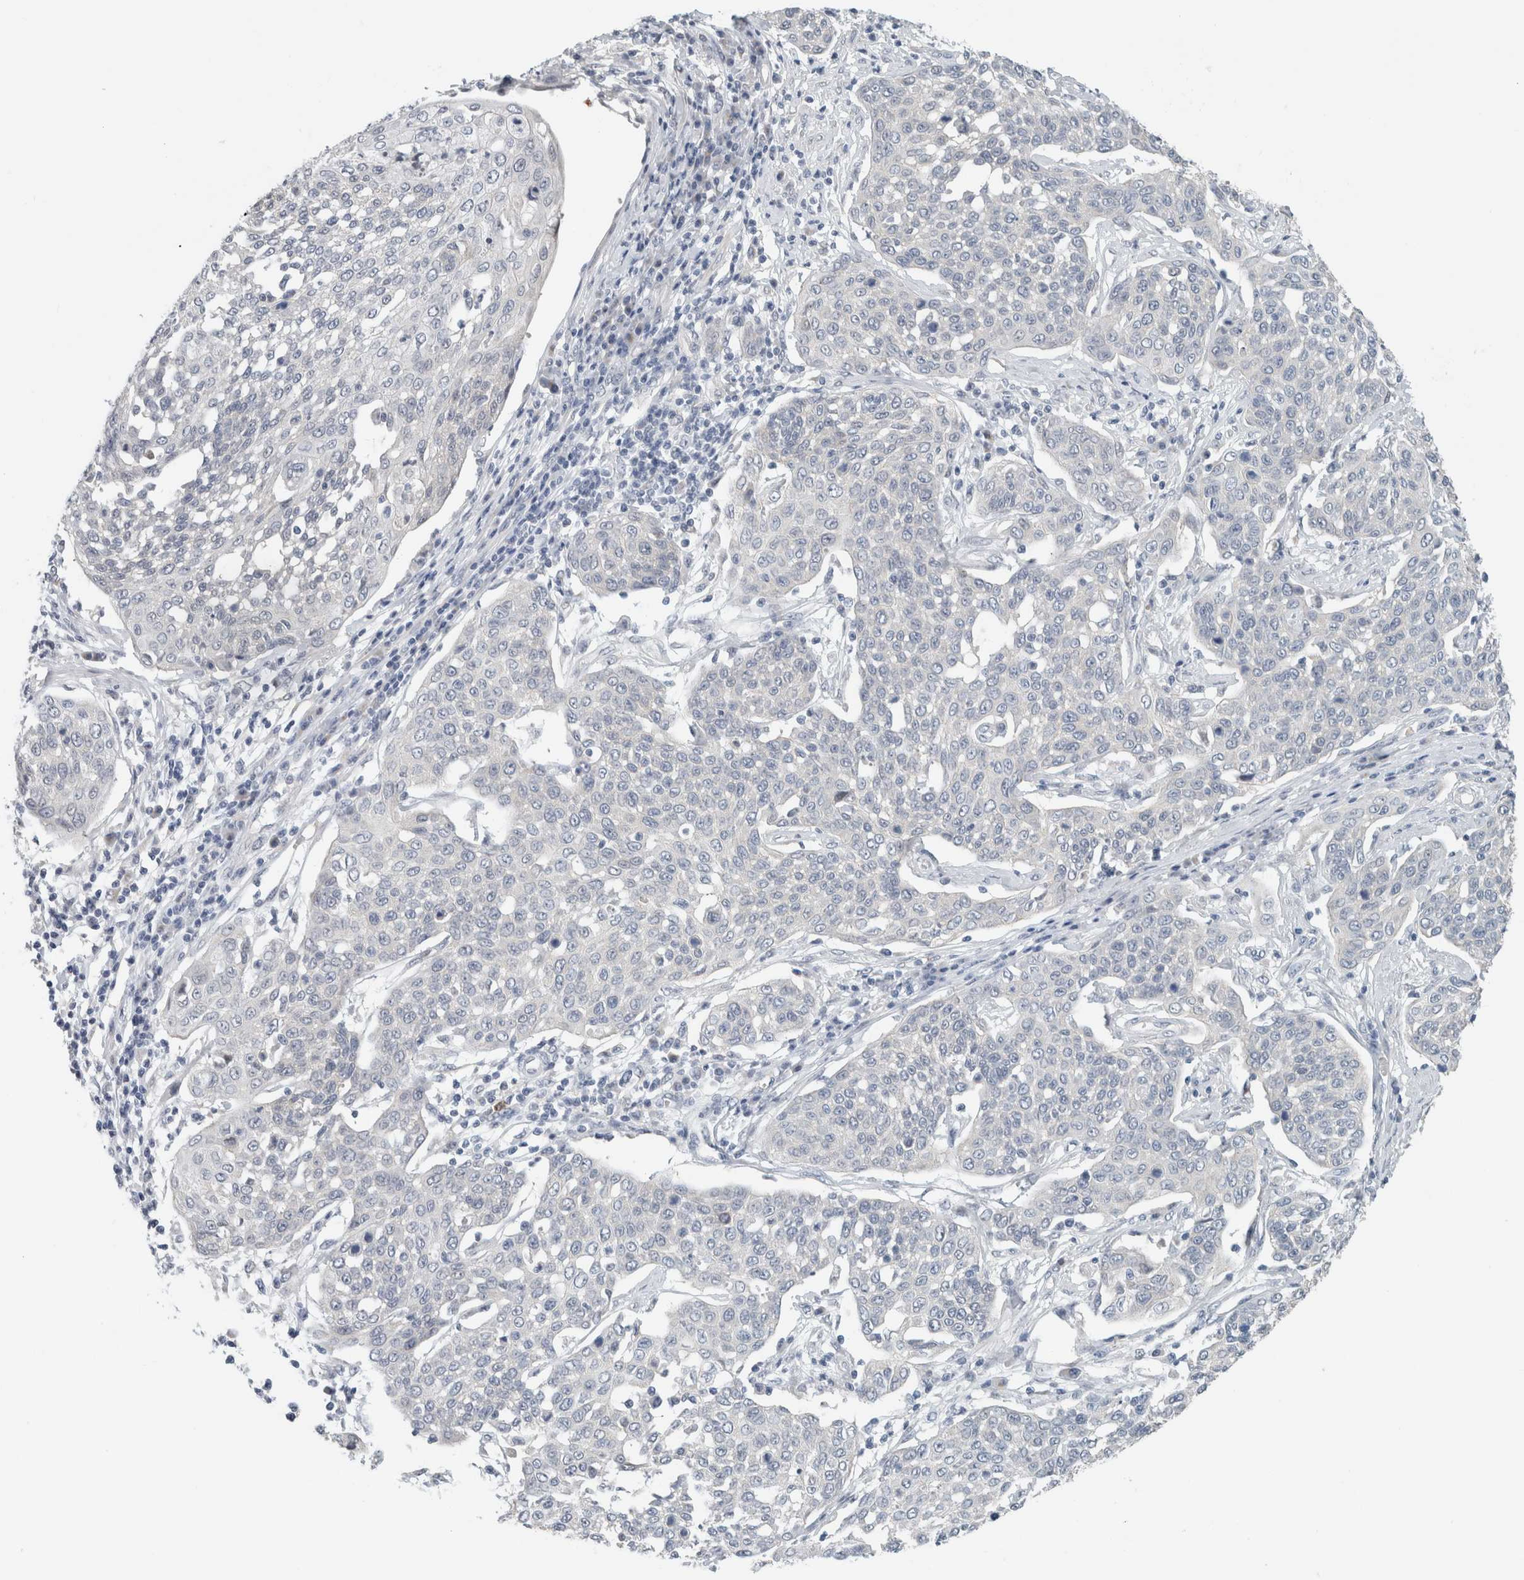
{"staining": {"intensity": "negative", "quantity": "none", "location": "none"}, "tissue": "cervical cancer", "cell_type": "Tumor cells", "image_type": "cancer", "snomed": [{"axis": "morphology", "description": "Squamous cell carcinoma, NOS"}, {"axis": "topography", "description": "Cervix"}], "caption": "IHC of cervical cancer shows no positivity in tumor cells.", "gene": "CRAT", "patient": {"sex": "female", "age": 34}}